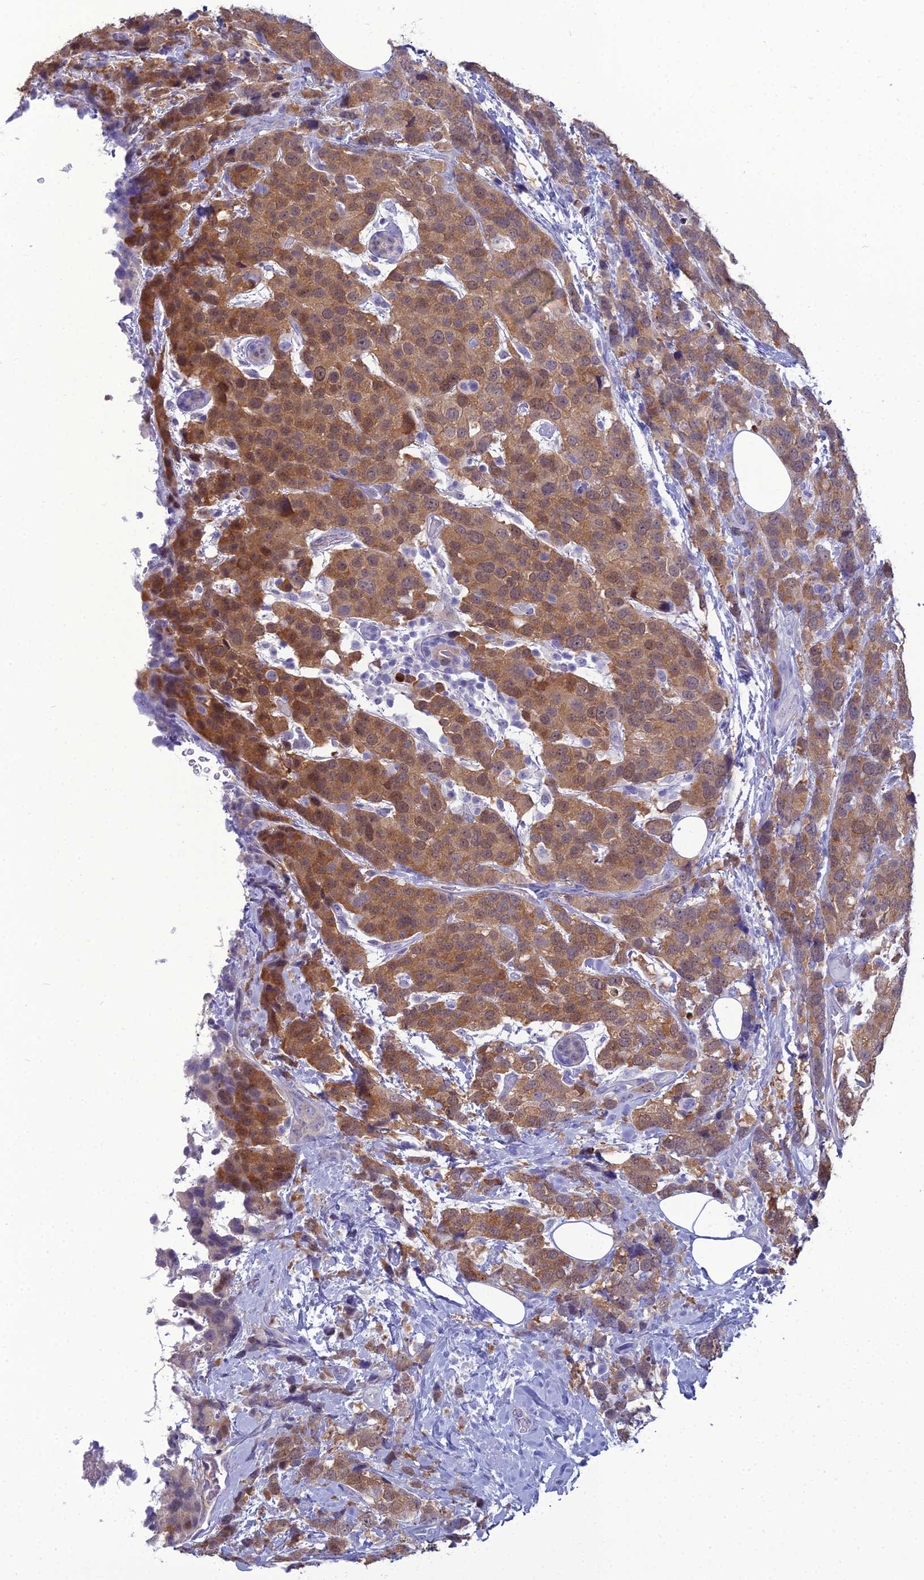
{"staining": {"intensity": "moderate", "quantity": ">75%", "location": "cytoplasmic/membranous"}, "tissue": "breast cancer", "cell_type": "Tumor cells", "image_type": "cancer", "snomed": [{"axis": "morphology", "description": "Lobular carcinoma"}, {"axis": "topography", "description": "Breast"}], "caption": "High-power microscopy captured an immunohistochemistry (IHC) image of breast cancer, revealing moderate cytoplasmic/membranous expression in approximately >75% of tumor cells. (IHC, brightfield microscopy, high magnification).", "gene": "GNPNAT1", "patient": {"sex": "female", "age": 59}}